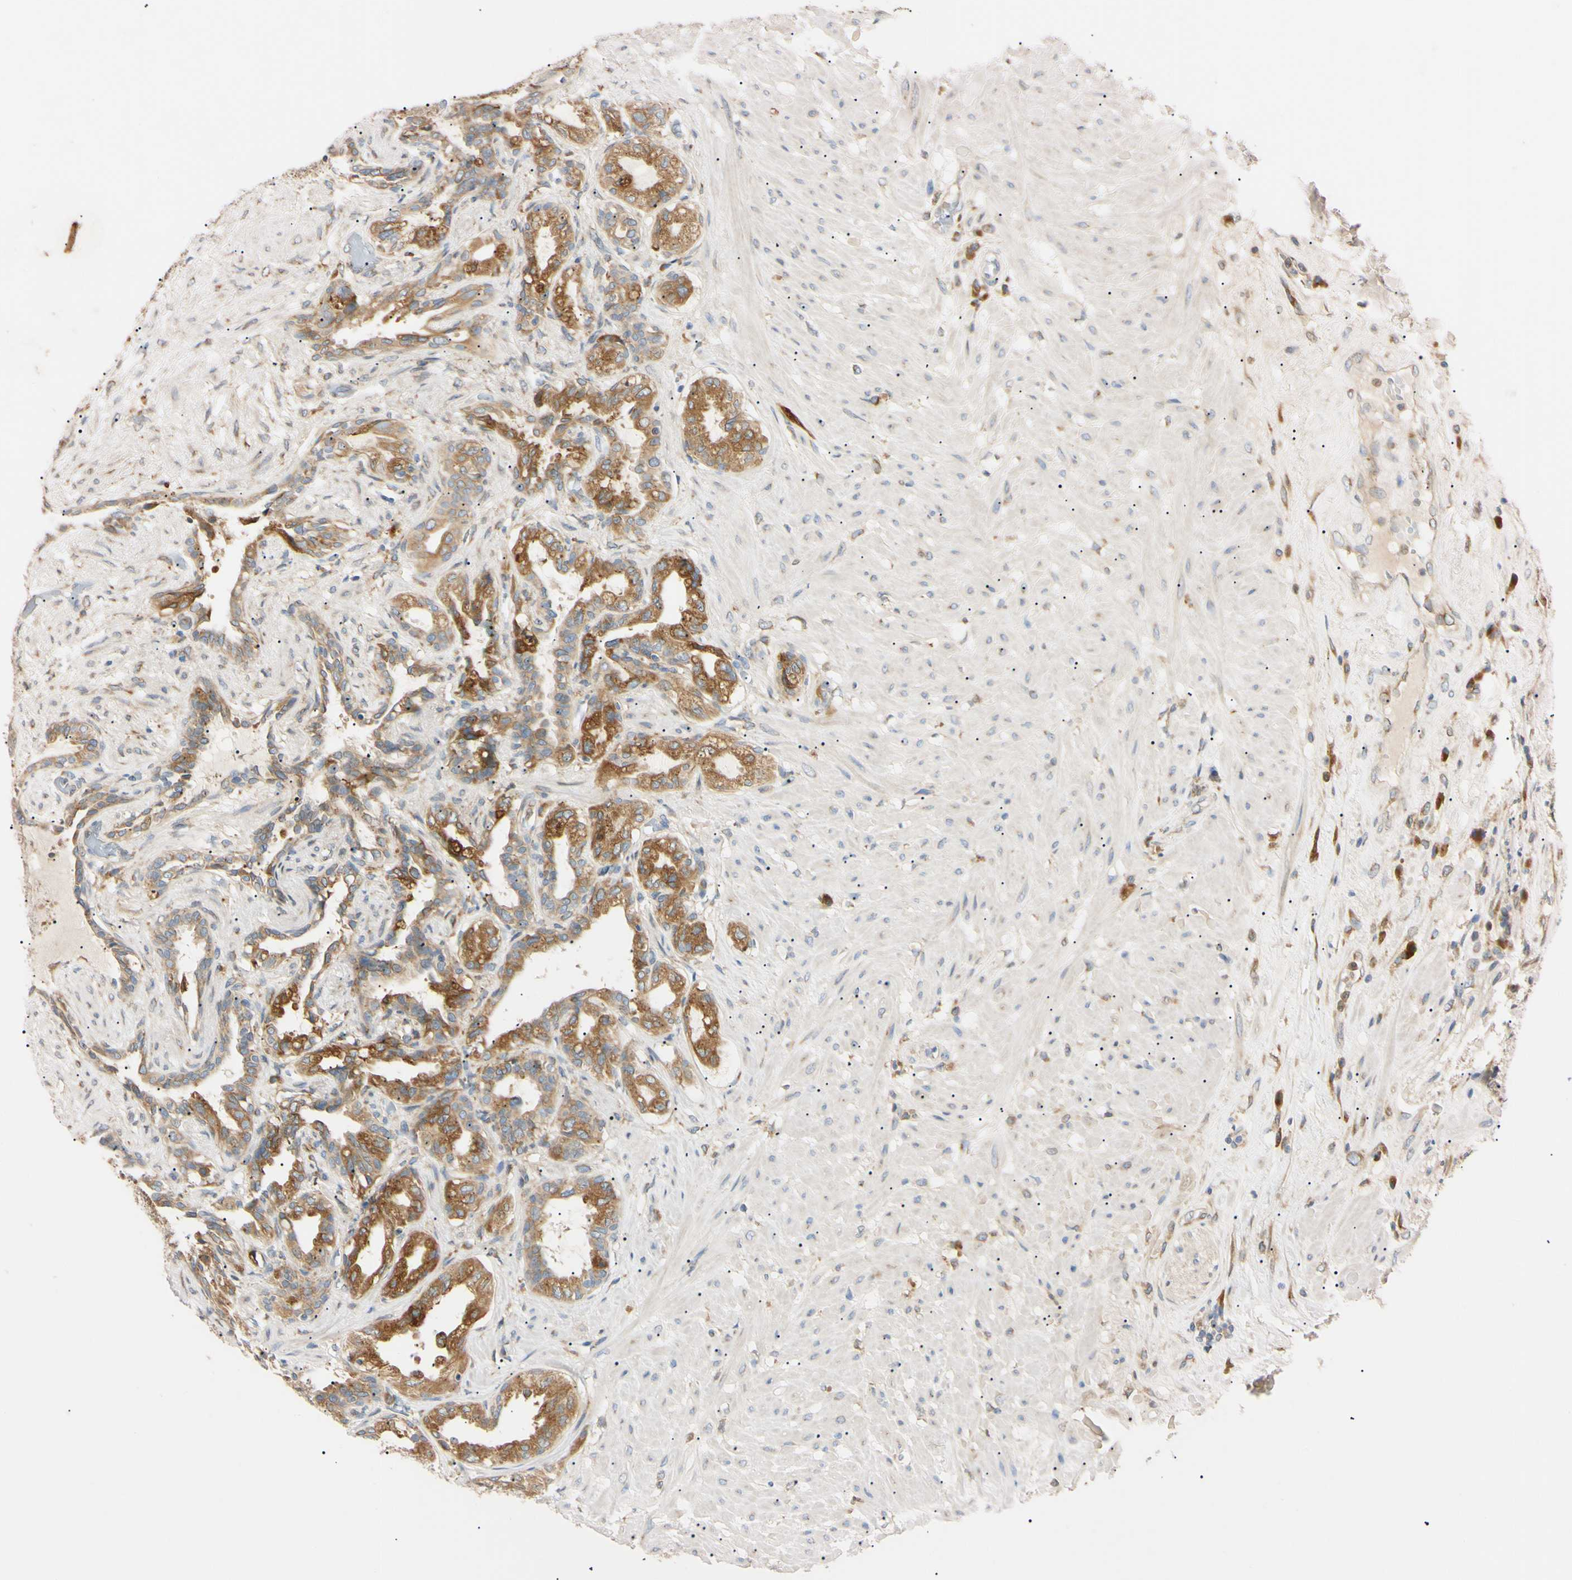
{"staining": {"intensity": "moderate", "quantity": ">75%", "location": "cytoplasmic/membranous"}, "tissue": "seminal vesicle", "cell_type": "Glandular cells", "image_type": "normal", "snomed": [{"axis": "morphology", "description": "Normal tissue, NOS"}, {"axis": "topography", "description": "Seminal veicle"}], "caption": "Human seminal vesicle stained with a protein marker reveals moderate staining in glandular cells.", "gene": "IER3IP1", "patient": {"sex": "male", "age": 61}}